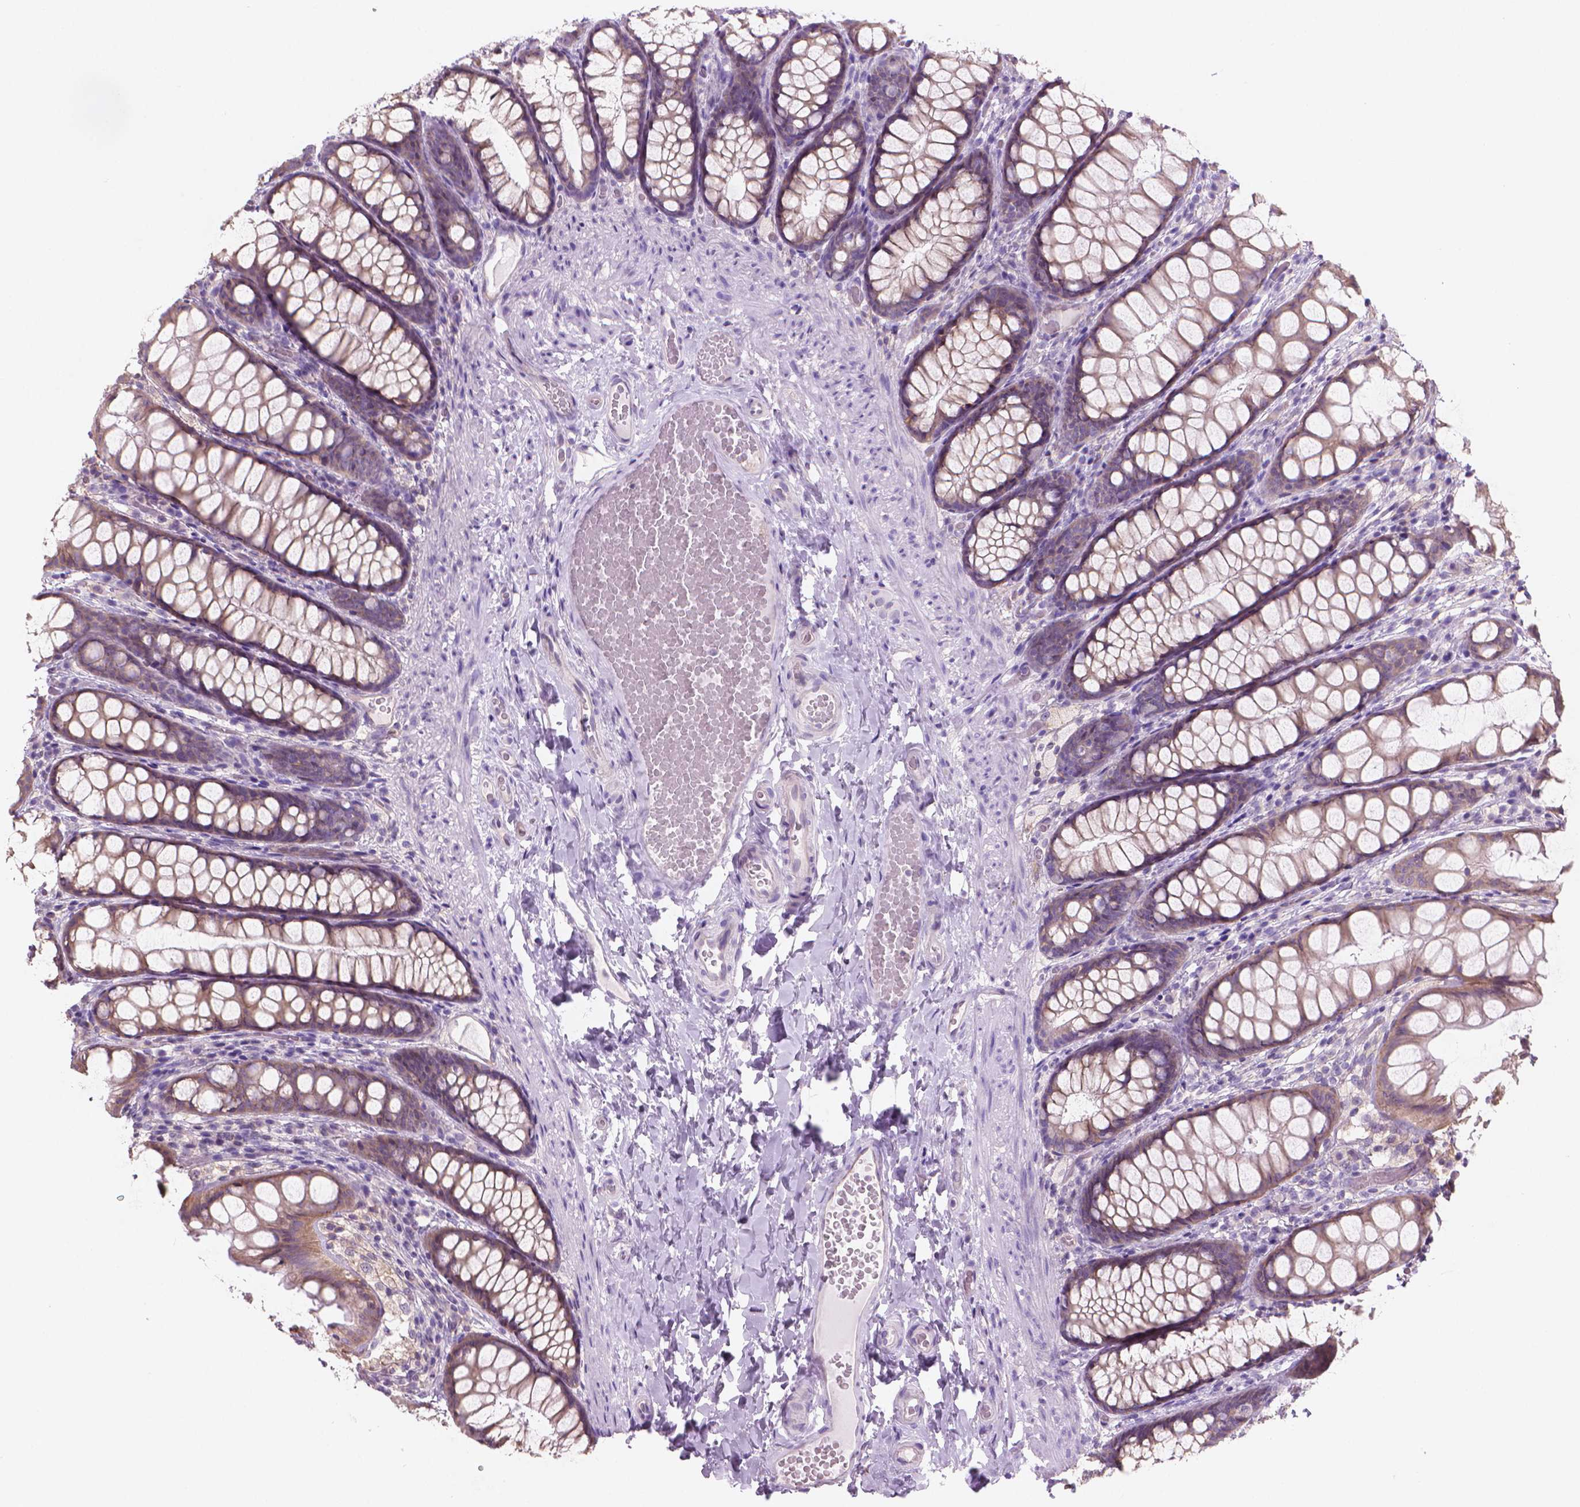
{"staining": {"intensity": "negative", "quantity": "none", "location": "none"}, "tissue": "colon", "cell_type": "Endothelial cells", "image_type": "normal", "snomed": [{"axis": "morphology", "description": "Normal tissue, NOS"}, {"axis": "topography", "description": "Colon"}], "caption": "Colon stained for a protein using immunohistochemistry demonstrates no staining endothelial cells.", "gene": "ENSG00000187186", "patient": {"sex": "male", "age": 47}}